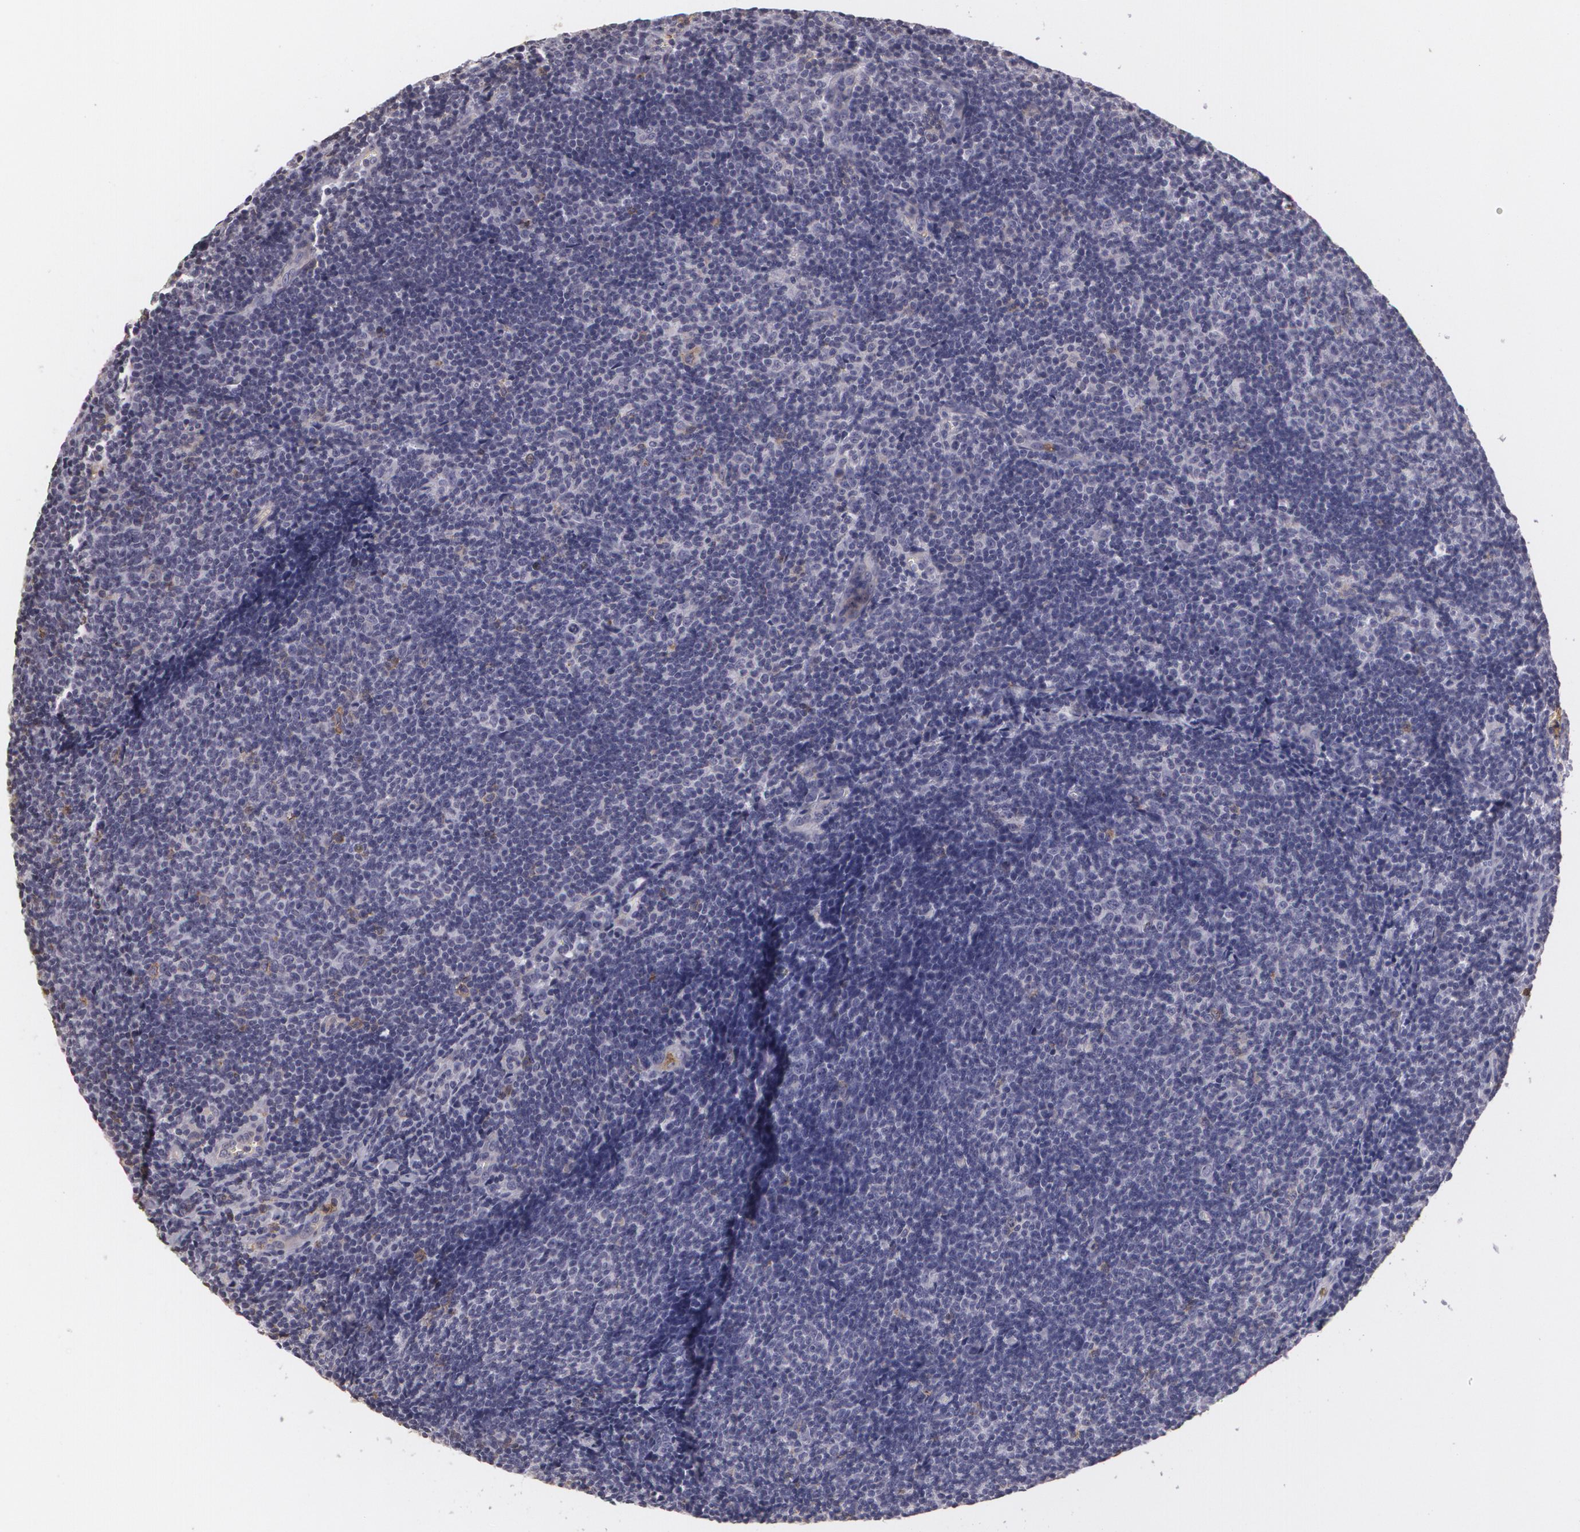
{"staining": {"intensity": "negative", "quantity": "none", "location": "none"}, "tissue": "lymphoma", "cell_type": "Tumor cells", "image_type": "cancer", "snomed": [{"axis": "morphology", "description": "Malignant lymphoma, non-Hodgkin's type, Low grade"}, {"axis": "topography", "description": "Lymph node"}], "caption": "This is an IHC micrograph of human lymphoma. There is no expression in tumor cells.", "gene": "KCNA4", "patient": {"sex": "male", "age": 49}}